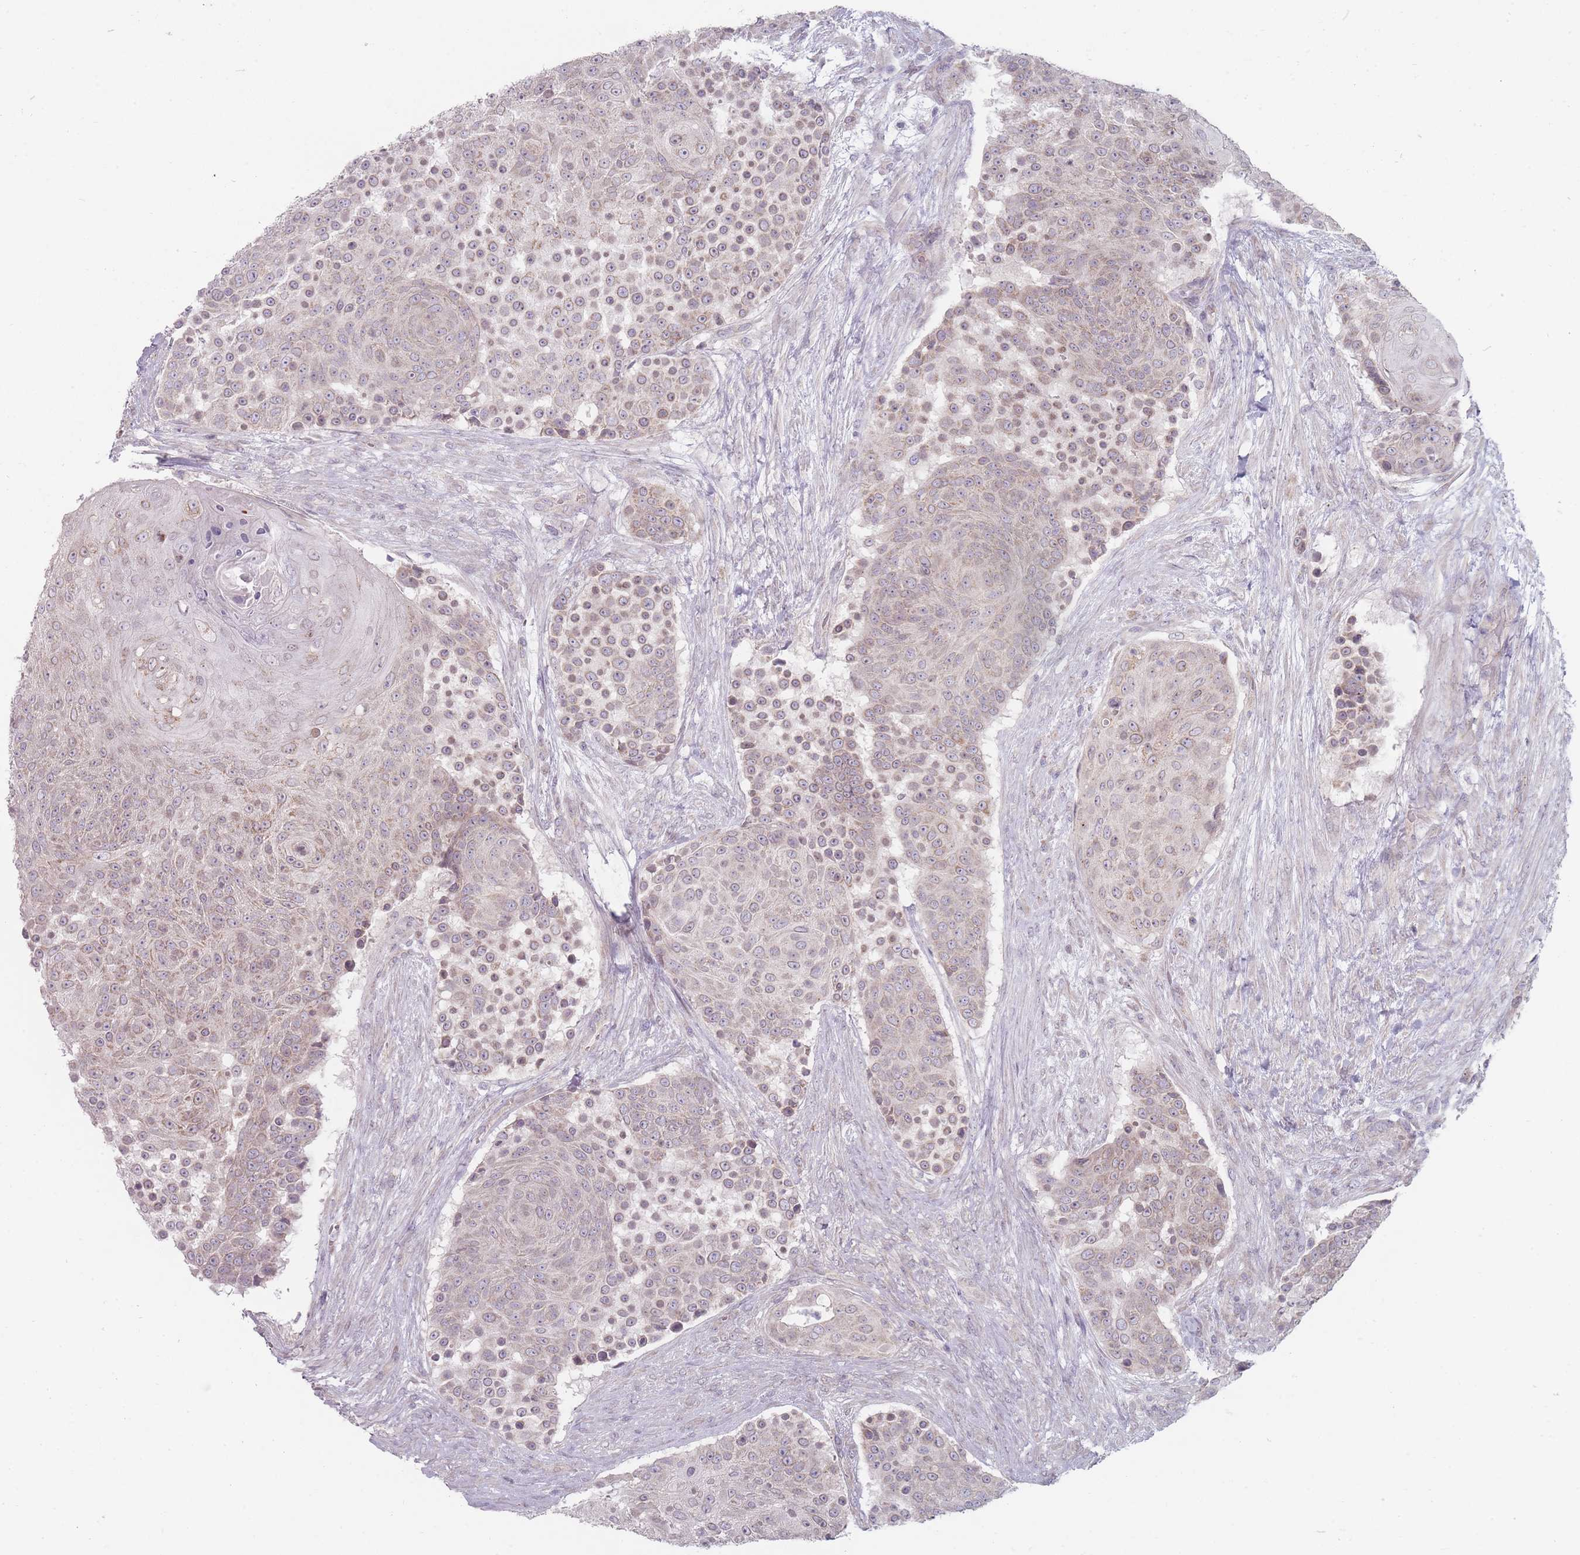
{"staining": {"intensity": "weak", "quantity": "25%-75%", "location": "cytoplasmic/membranous"}, "tissue": "urothelial cancer", "cell_type": "Tumor cells", "image_type": "cancer", "snomed": [{"axis": "morphology", "description": "Urothelial carcinoma, High grade"}, {"axis": "topography", "description": "Urinary bladder"}], "caption": "Immunohistochemistry staining of urothelial cancer, which demonstrates low levels of weak cytoplasmic/membranous positivity in about 25%-75% of tumor cells indicating weak cytoplasmic/membranous protein expression. The staining was performed using DAB (brown) for protein detection and nuclei were counterstained in hematoxylin (blue).", "gene": "PCDH12", "patient": {"sex": "female", "age": 63}}